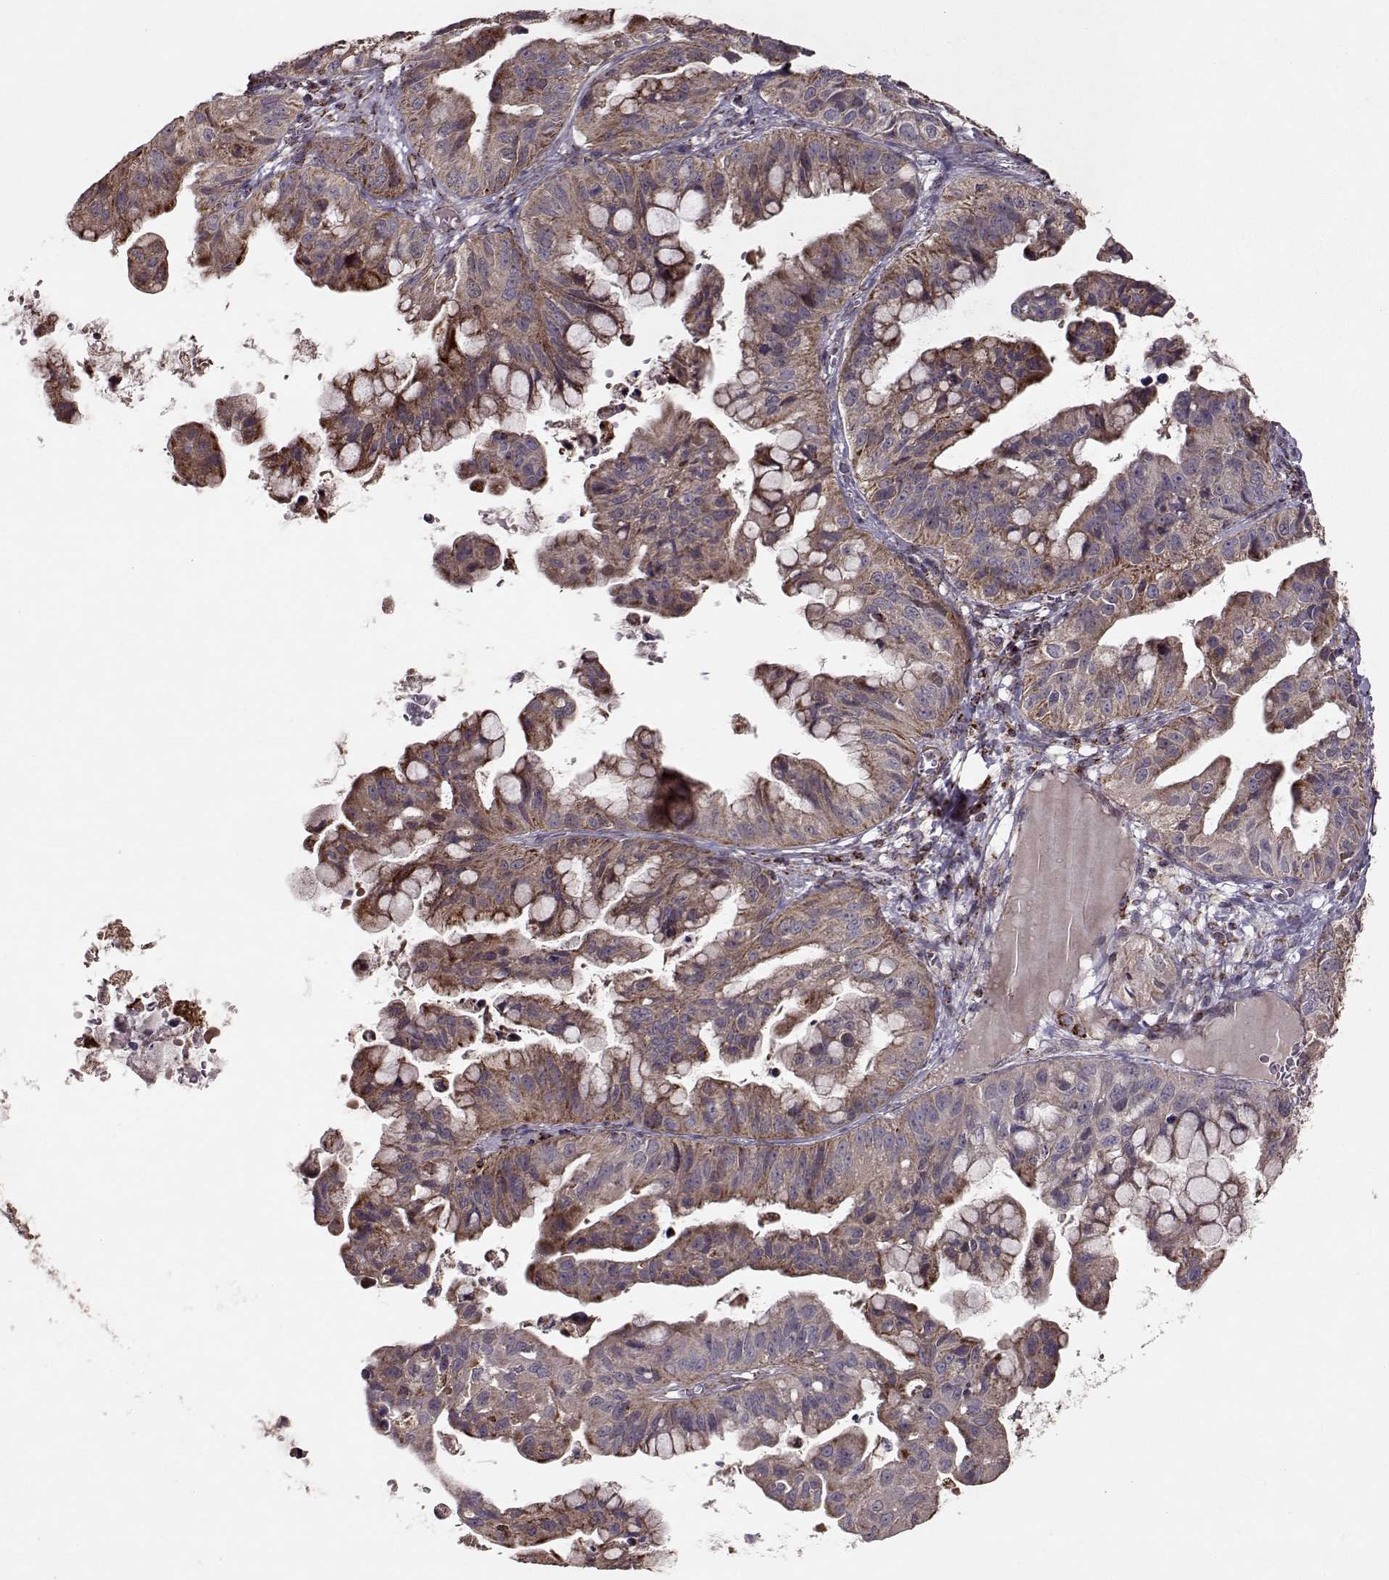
{"staining": {"intensity": "moderate", "quantity": ">75%", "location": "cytoplasmic/membranous"}, "tissue": "ovarian cancer", "cell_type": "Tumor cells", "image_type": "cancer", "snomed": [{"axis": "morphology", "description": "Cystadenocarcinoma, mucinous, NOS"}, {"axis": "topography", "description": "Ovary"}], "caption": "Moderate cytoplasmic/membranous expression for a protein is identified in approximately >75% of tumor cells of ovarian mucinous cystadenocarcinoma using immunohistochemistry (IHC).", "gene": "CMTM3", "patient": {"sex": "female", "age": 76}}